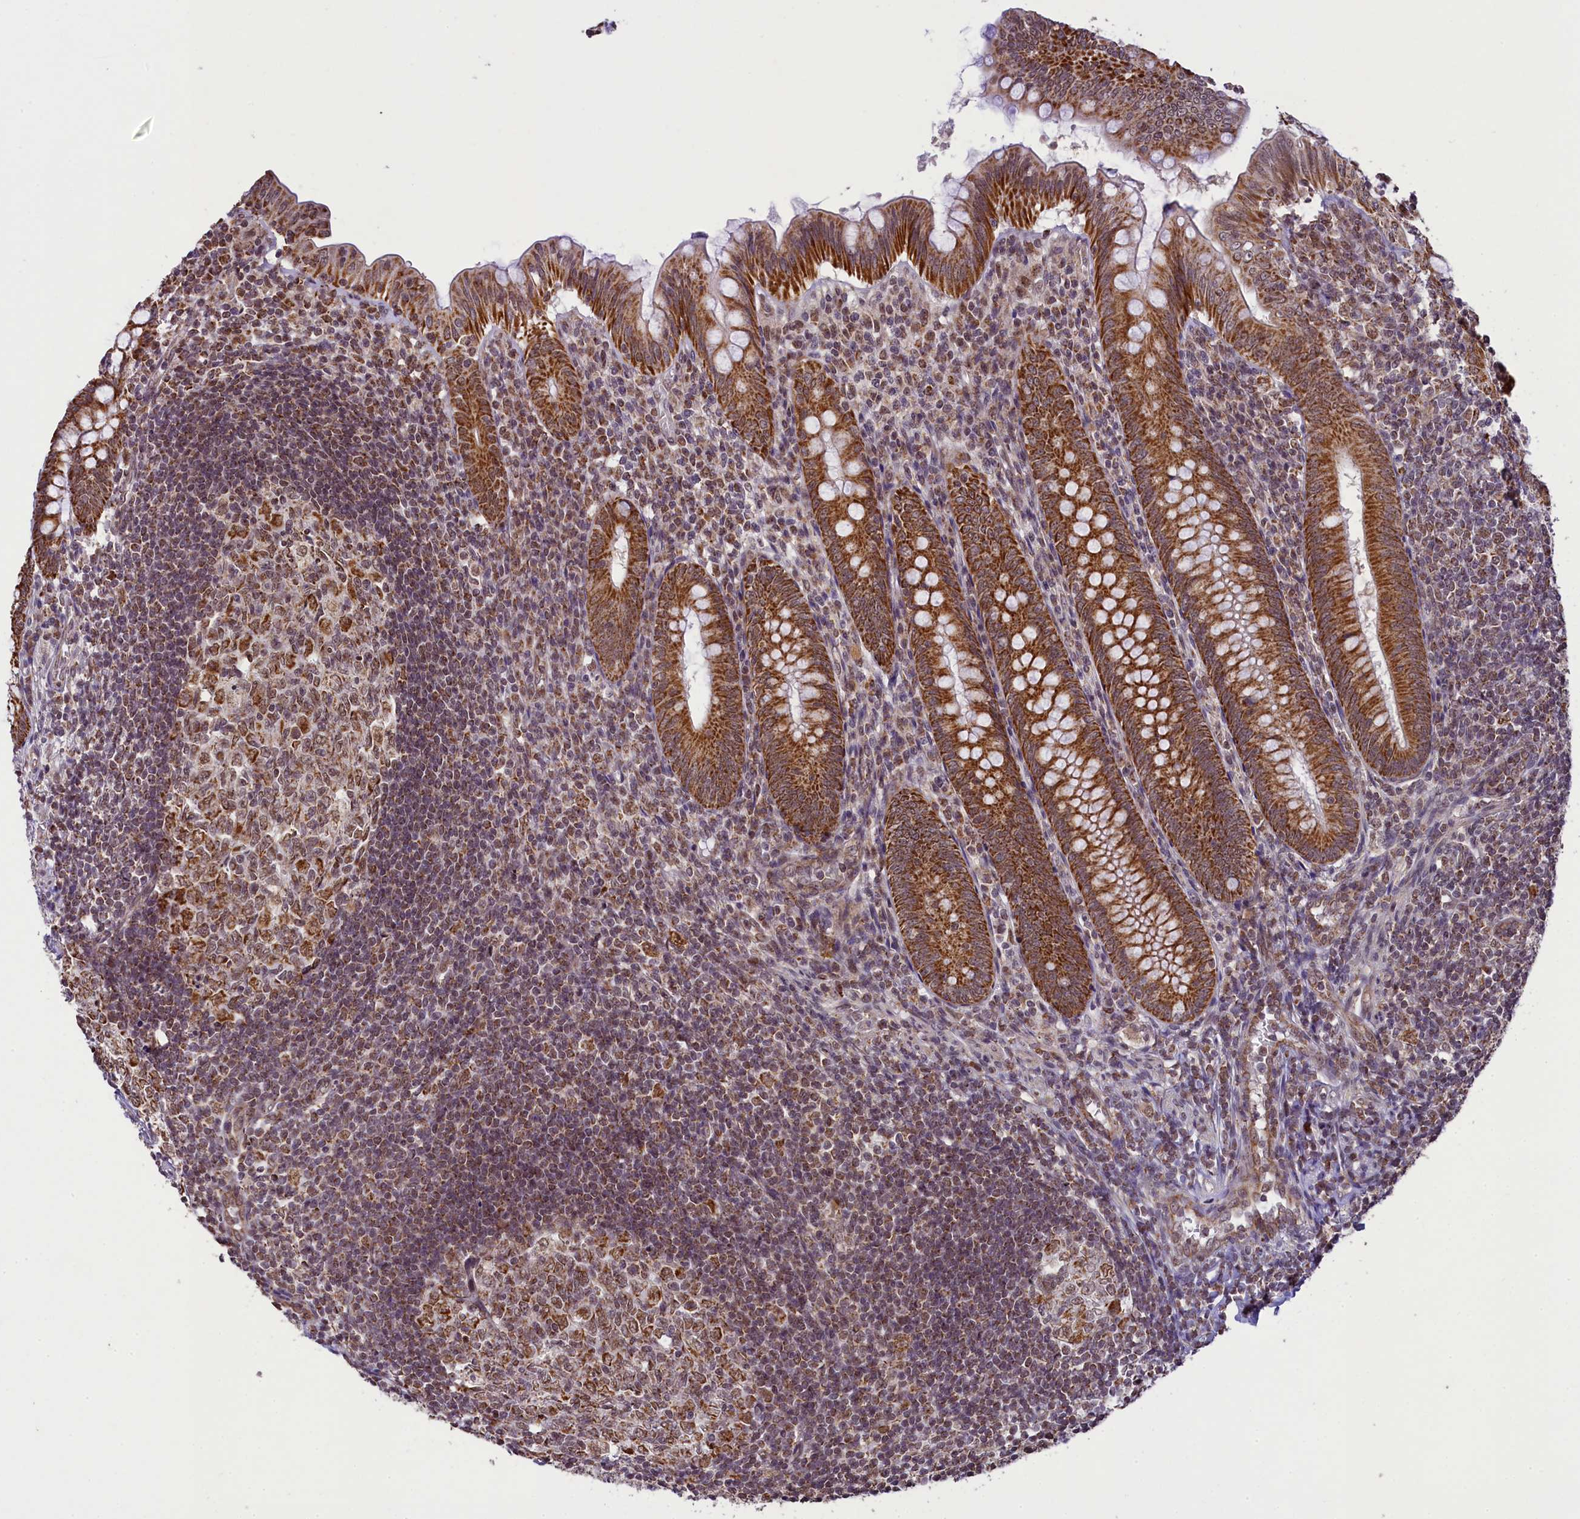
{"staining": {"intensity": "strong", "quantity": ">75%", "location": "cytoplasmic/membranous,nuclear"}, "tissue": "appendix", "cell_type": "Glandular cells", "image_type": "normal", "snomed": [{"axis": "morphology", "description": "Normal tissue, NOS"}, {"axis": "topography", "description": "Appendix"}], "caption": "A histopathology image of appendix stained for a protein demonstrates strong cytoplasmic/membranous,nuclear brown staining in glandular cells. The staining was performed using DAB, with brown indicating positive protein expression. Nuclei are stained blue with hematoxylin.", "gene": "PAF1", "patient": {"sex": "male", "age": 14}}